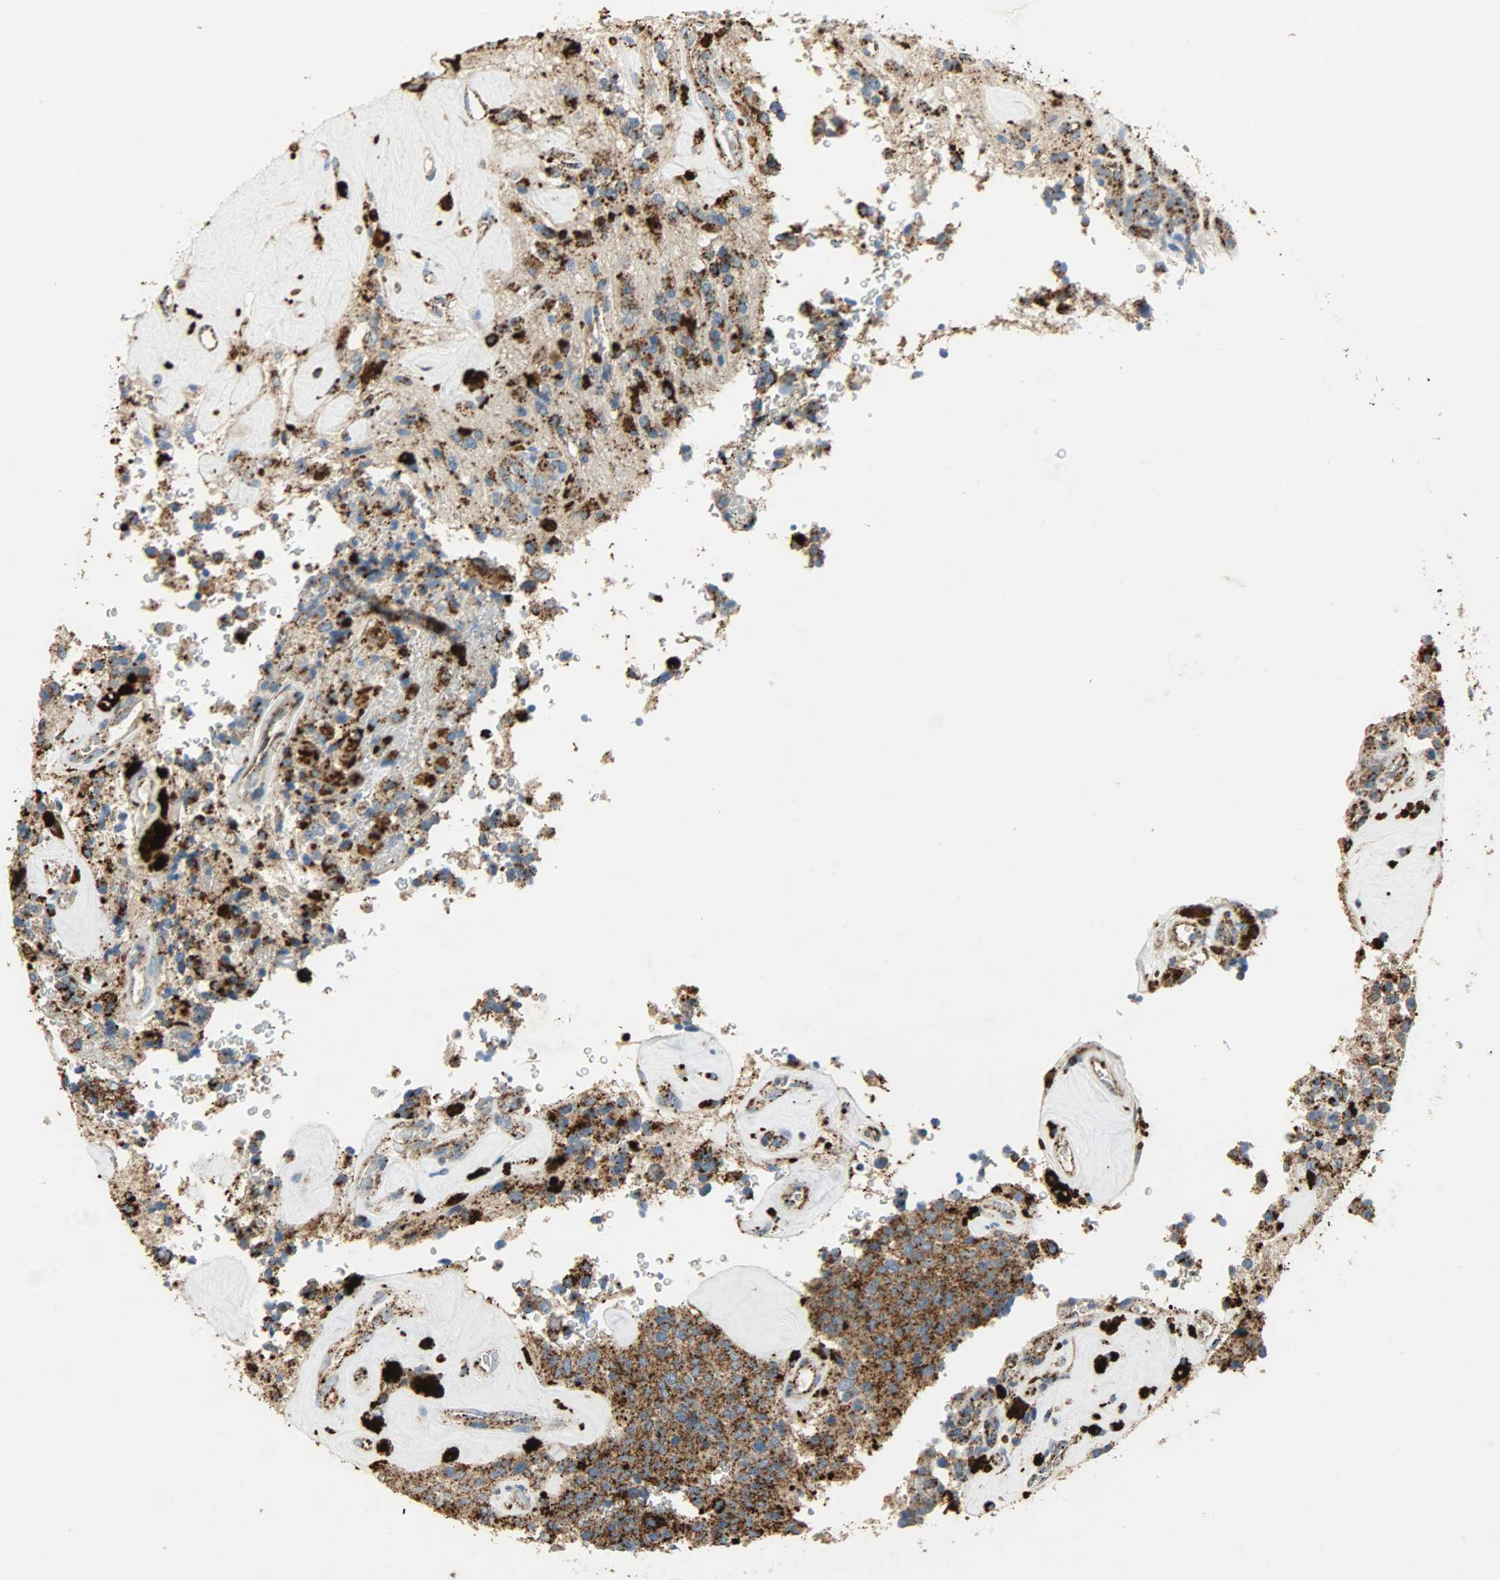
{"staining": {"intensity": "strong", "quantity": "25%-75%", "location": "cytoplasmic/membranous"}, "tissue": "glioma", "cell_type": "Tumor cells", "image_type": "cancer", "snomed": [{"axis": "morphology", "description": "Glioma, malignant, High grade"}, {"axis": "topography", "description": "pancreas cauda"}], "caption": "Brown immunohistochemical staining in glioma displays strong cytoplasmic/membranous expression in approximately 25%-75% of tumor cells.", "gene": "ASAH1", "patient": {"sex": "male", "age": 60}}